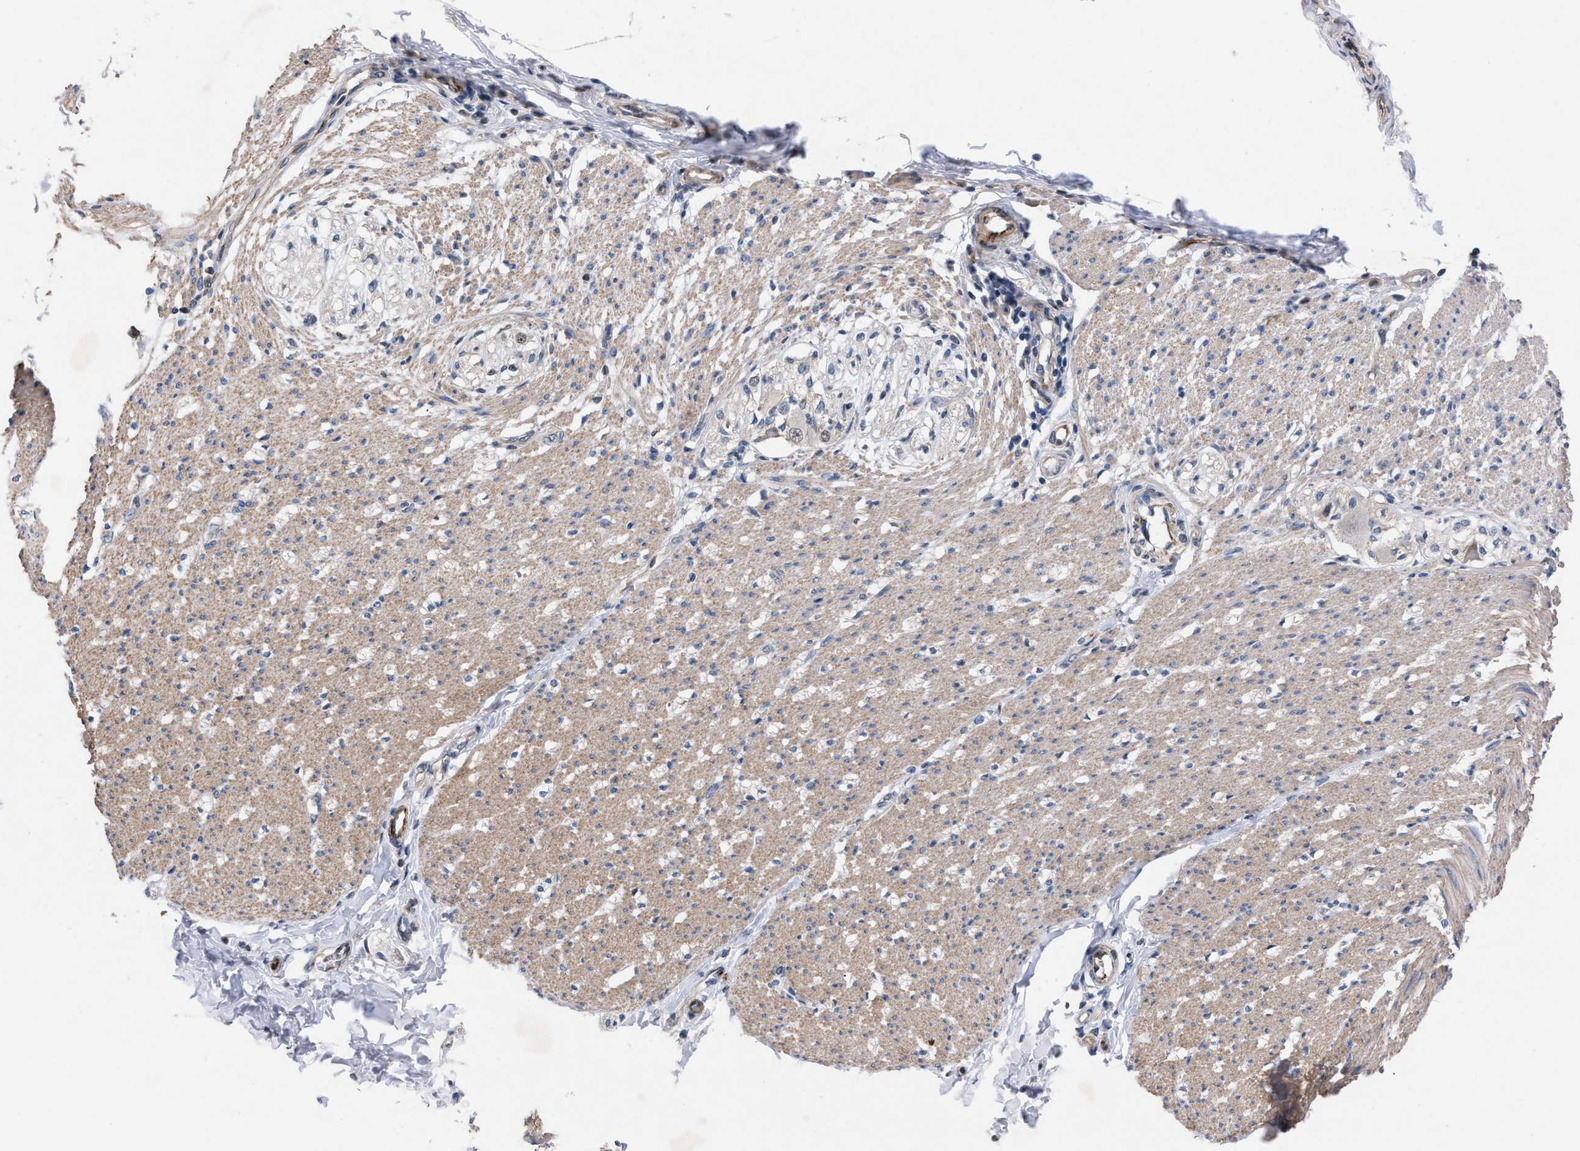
{"staining": {"intensity": "moderate", "quantity": ">75%", "location": "cytoplasmic/membranous"}, "tissue": "smooth muscle", "cell_type": "Smooth muscle cells", "image_type": "normal", "snomed": [{"axis": "morphology", "description": "Normal tissue, NOS"}, {"axis": "morphology", "description": "Adenocarcinoma, NOS"}, {"axis": "topography", "description": "Colon"}, {"axis": "topography", "description": "Peripheral nerve tissue"}], "caption": "Moderate cytoplasmic/membranous expression for a protein is appreciated in approximately >75% of smooth muscle cells of benign smooth muscle using IHC.", "gene": "TMEM131", "patient": {"sex": "male", "age": 14}}